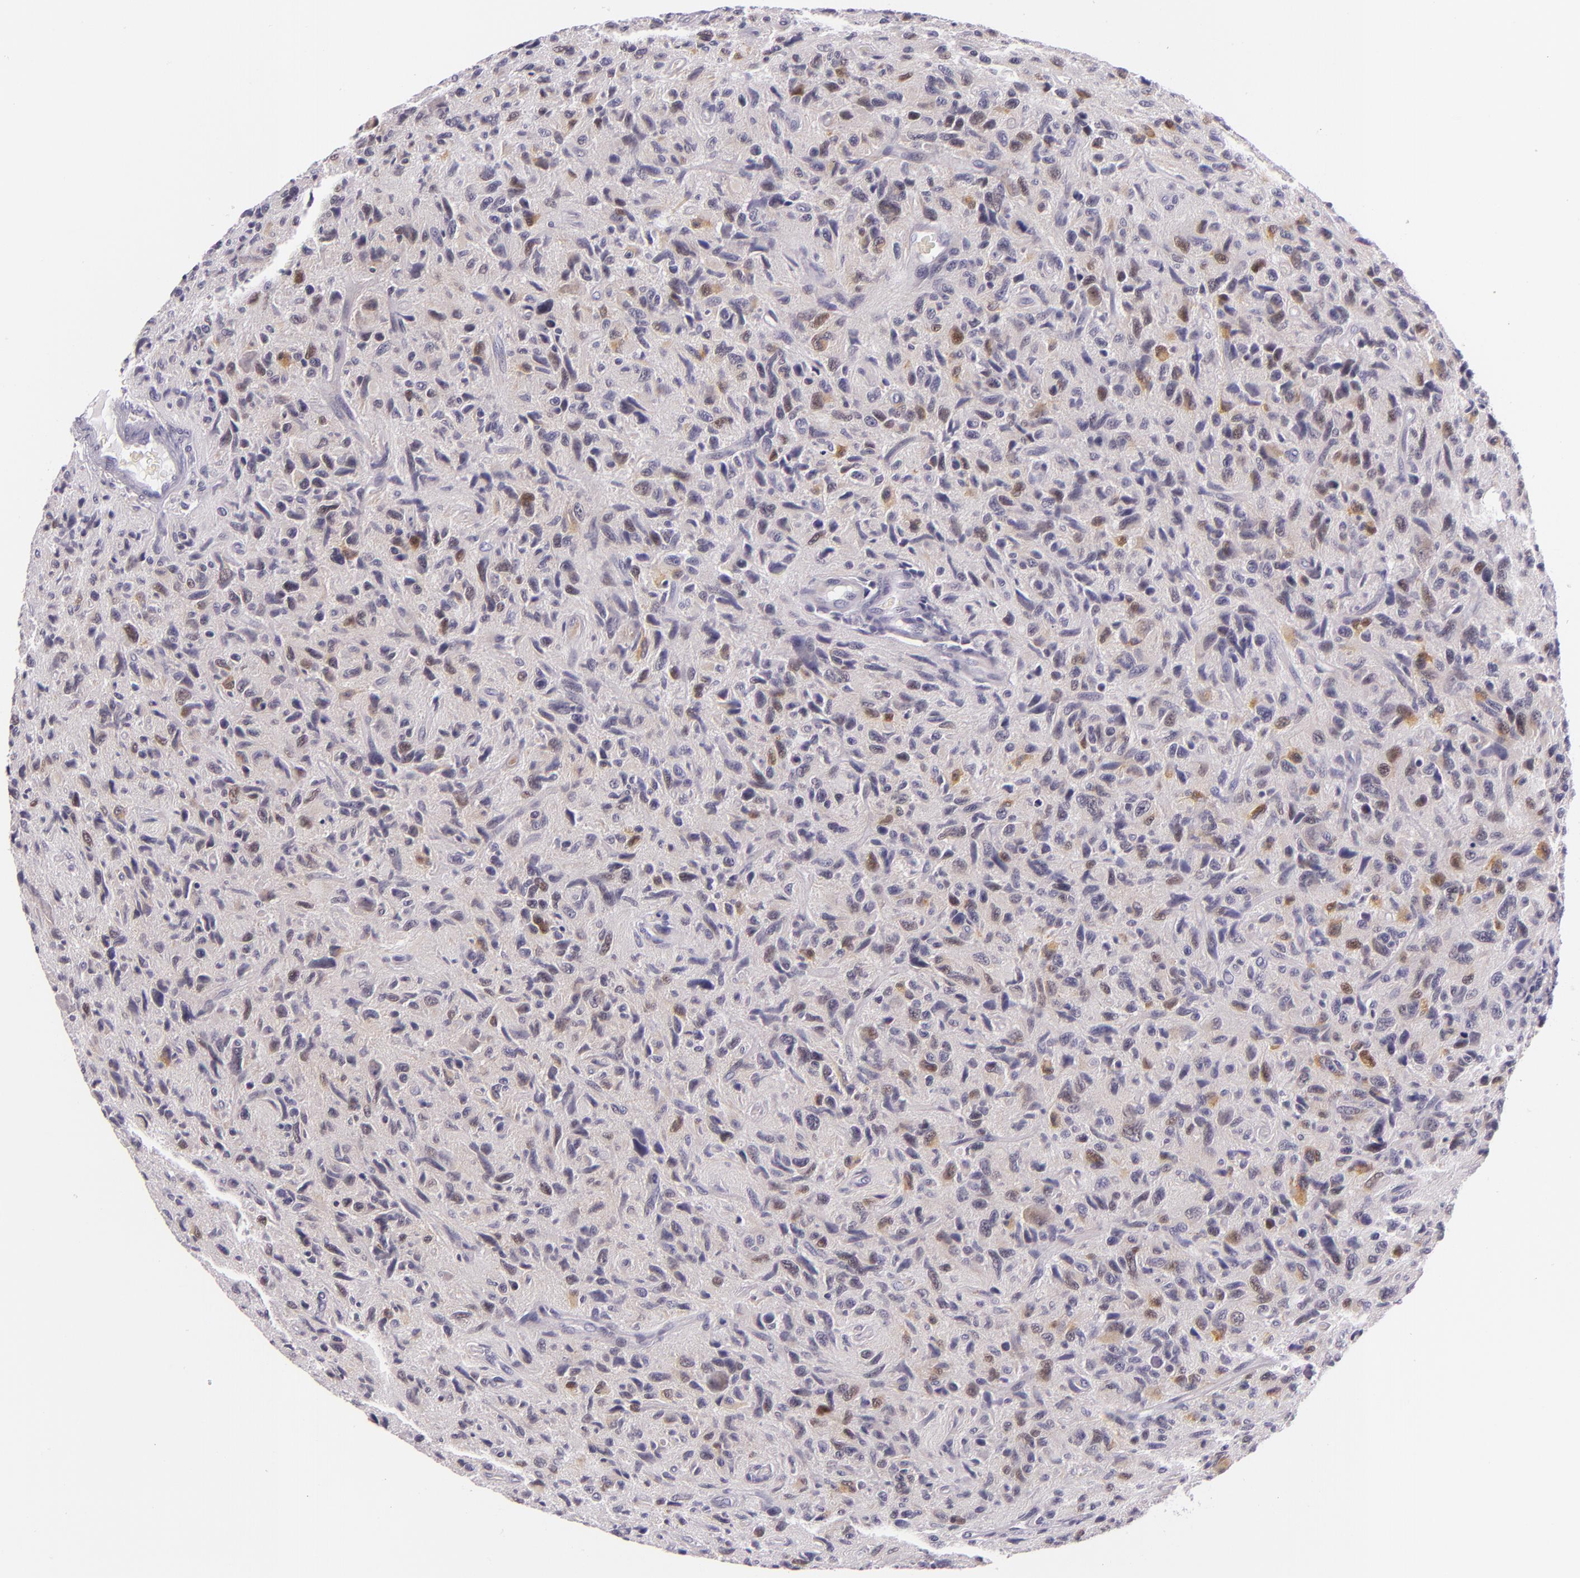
{"staining": {"intensity": "negative", "quantity": "none", "location": "none"}, "tissue": "glioma", "cell_type": "Tumor cells", "image_type": "cancer", "snomed": [{"axis": "morphology", "description": "Glioma, malignant, High grade"}, {"axis": "topography", "description": "Brain"}], "caption": "DAB immunohistochemical staining of human malignant glioma (high-grade) reveals no significant positivity in tumor cells.", "gene": "HSP90AA1", "patient": {"sex": "female", "age": 60}}